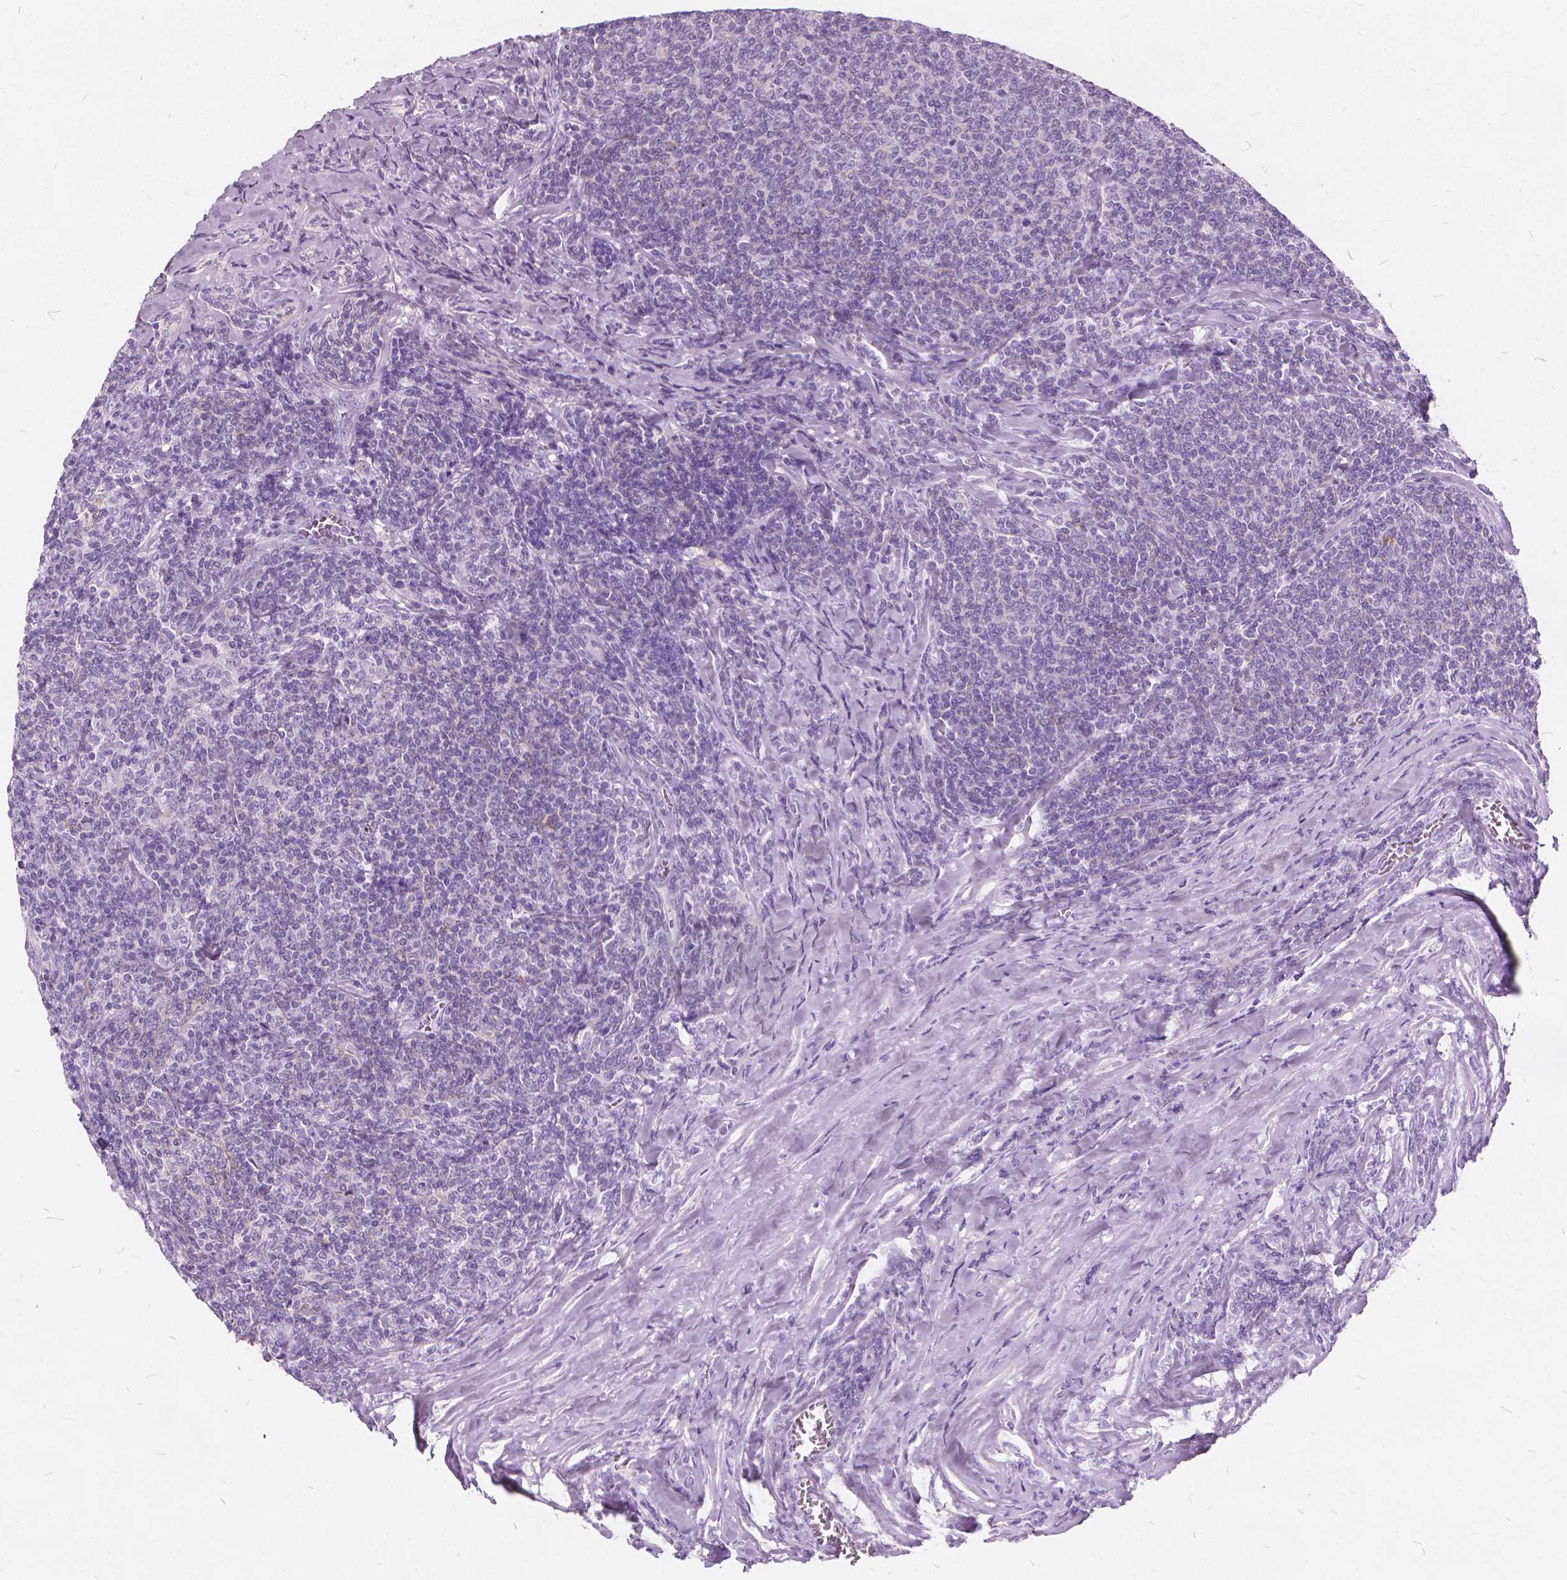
{"staining": {"intensity": "negative", "quantity": "none", "location": "none"}, "tissue": "lymphoma", "cell_type": "Tumor cells", "image_type": "cancer", "snomed": [{"axis": "morphology", "description": "Malignant lymphoma, non-Hodgkin's type, Low grade"}, {"axis": "topography", "description": "Lymph node"}], "caption": "A high-resolution photomicrograph shows immunohistochemistry (IHC) staining of low-grade malignant lymphoma, non-Hodgkin's type, which exhibits no significant expression in tumor cells.", "gene": "DNM1", "patient": {"sex": "male", "age": 52}}